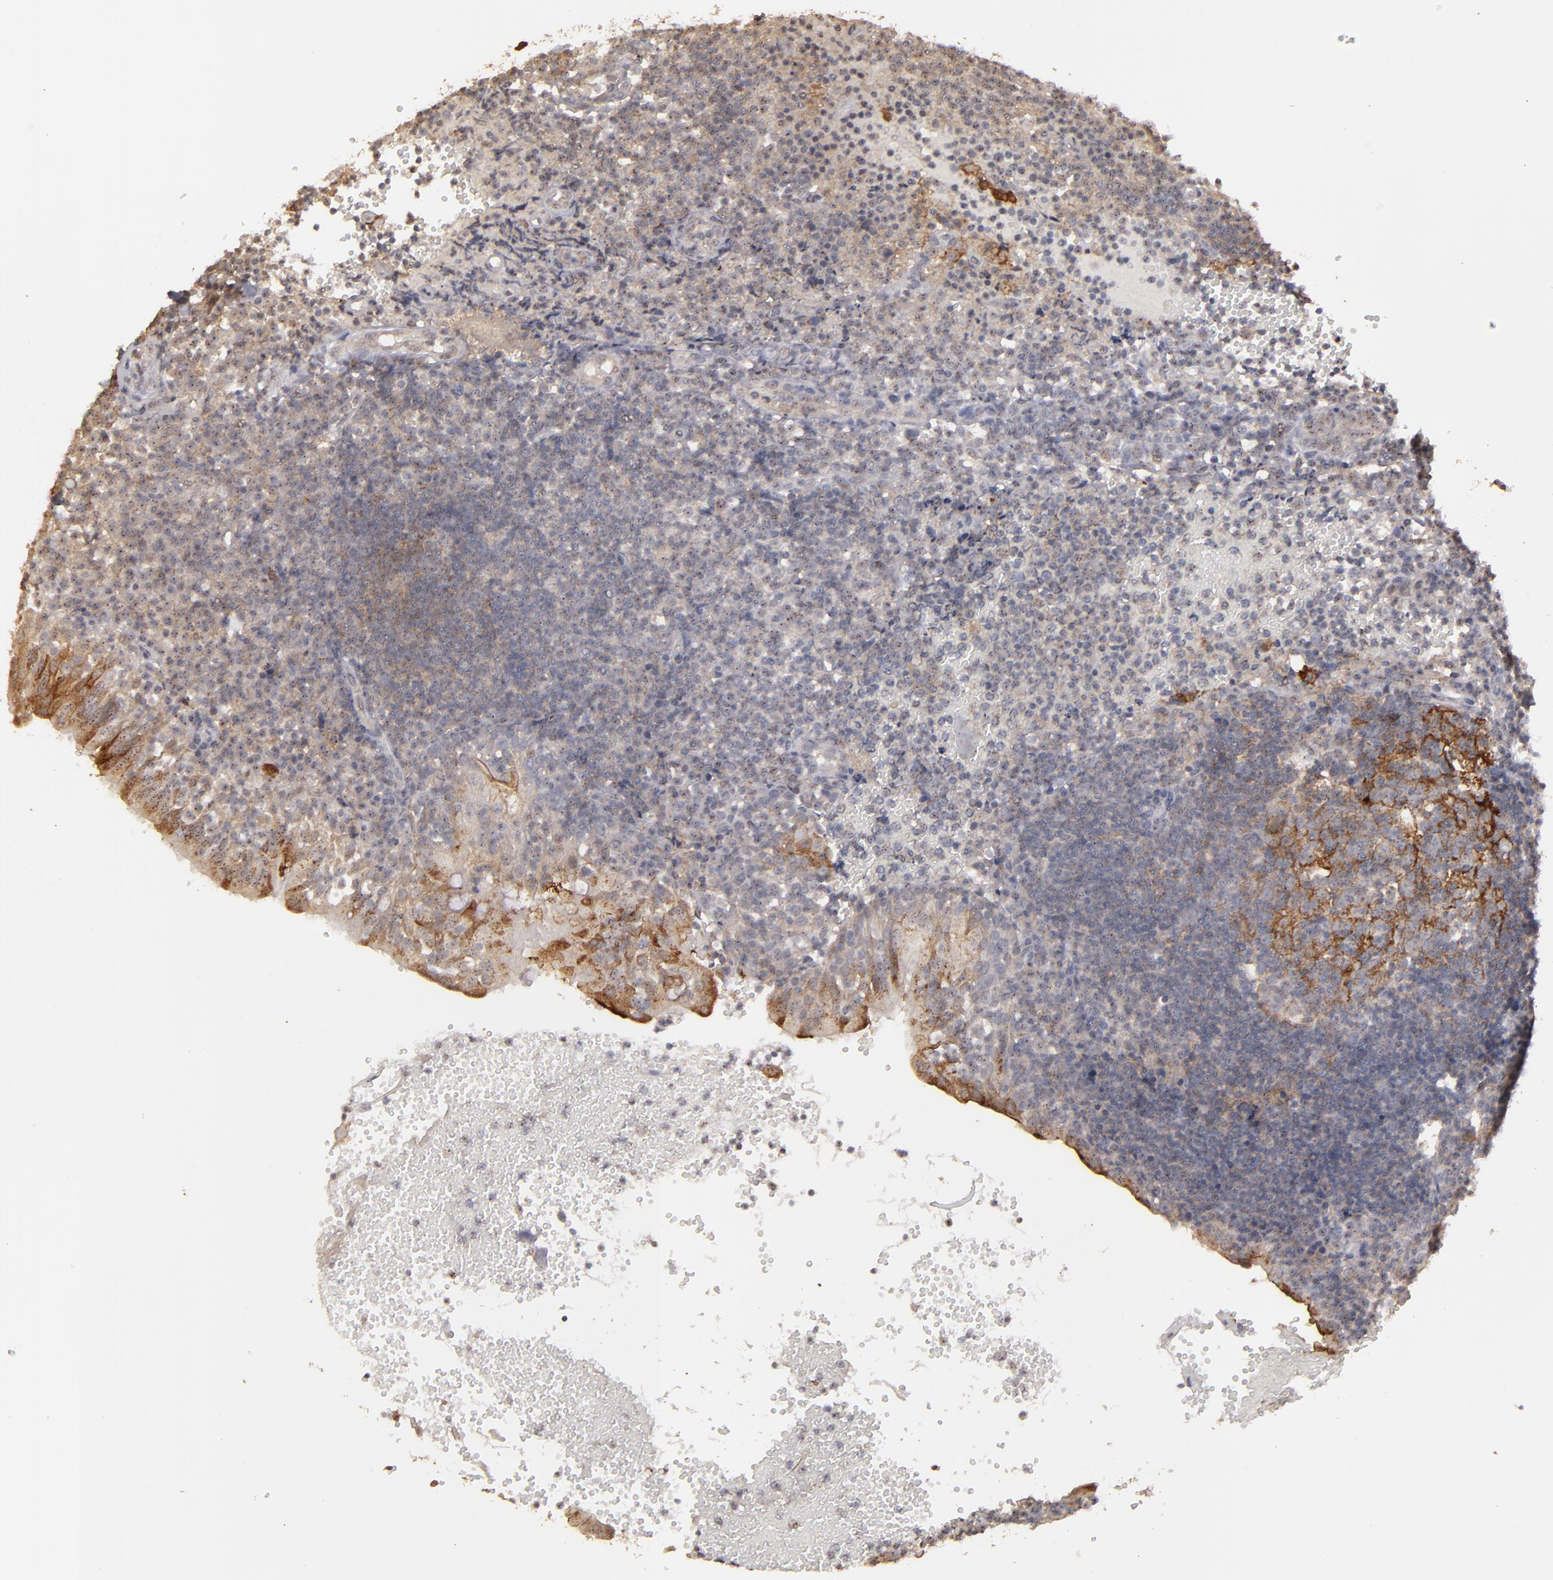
{"staining": {"intensity": "negative", "quantity": "none", "location": "none"}, "tissue": "tonsil", "cell_type": "Germinal center cells", "image_type": "normal", "snomed": [{"axis": "morphology", "description": "Normal tissue, NOS"}, {"axis": "topography", "description": "Tonsil"}], "caption": "Micrograph shows no significant protein expression in germinal center cells of unremarkable tonsil. (Brightfield microscopy of DAB (3,3'-diaminobenzidine) IHC at high magnification).", "gene": "CD55", "patient": {"sex": "female", "age": 40}}